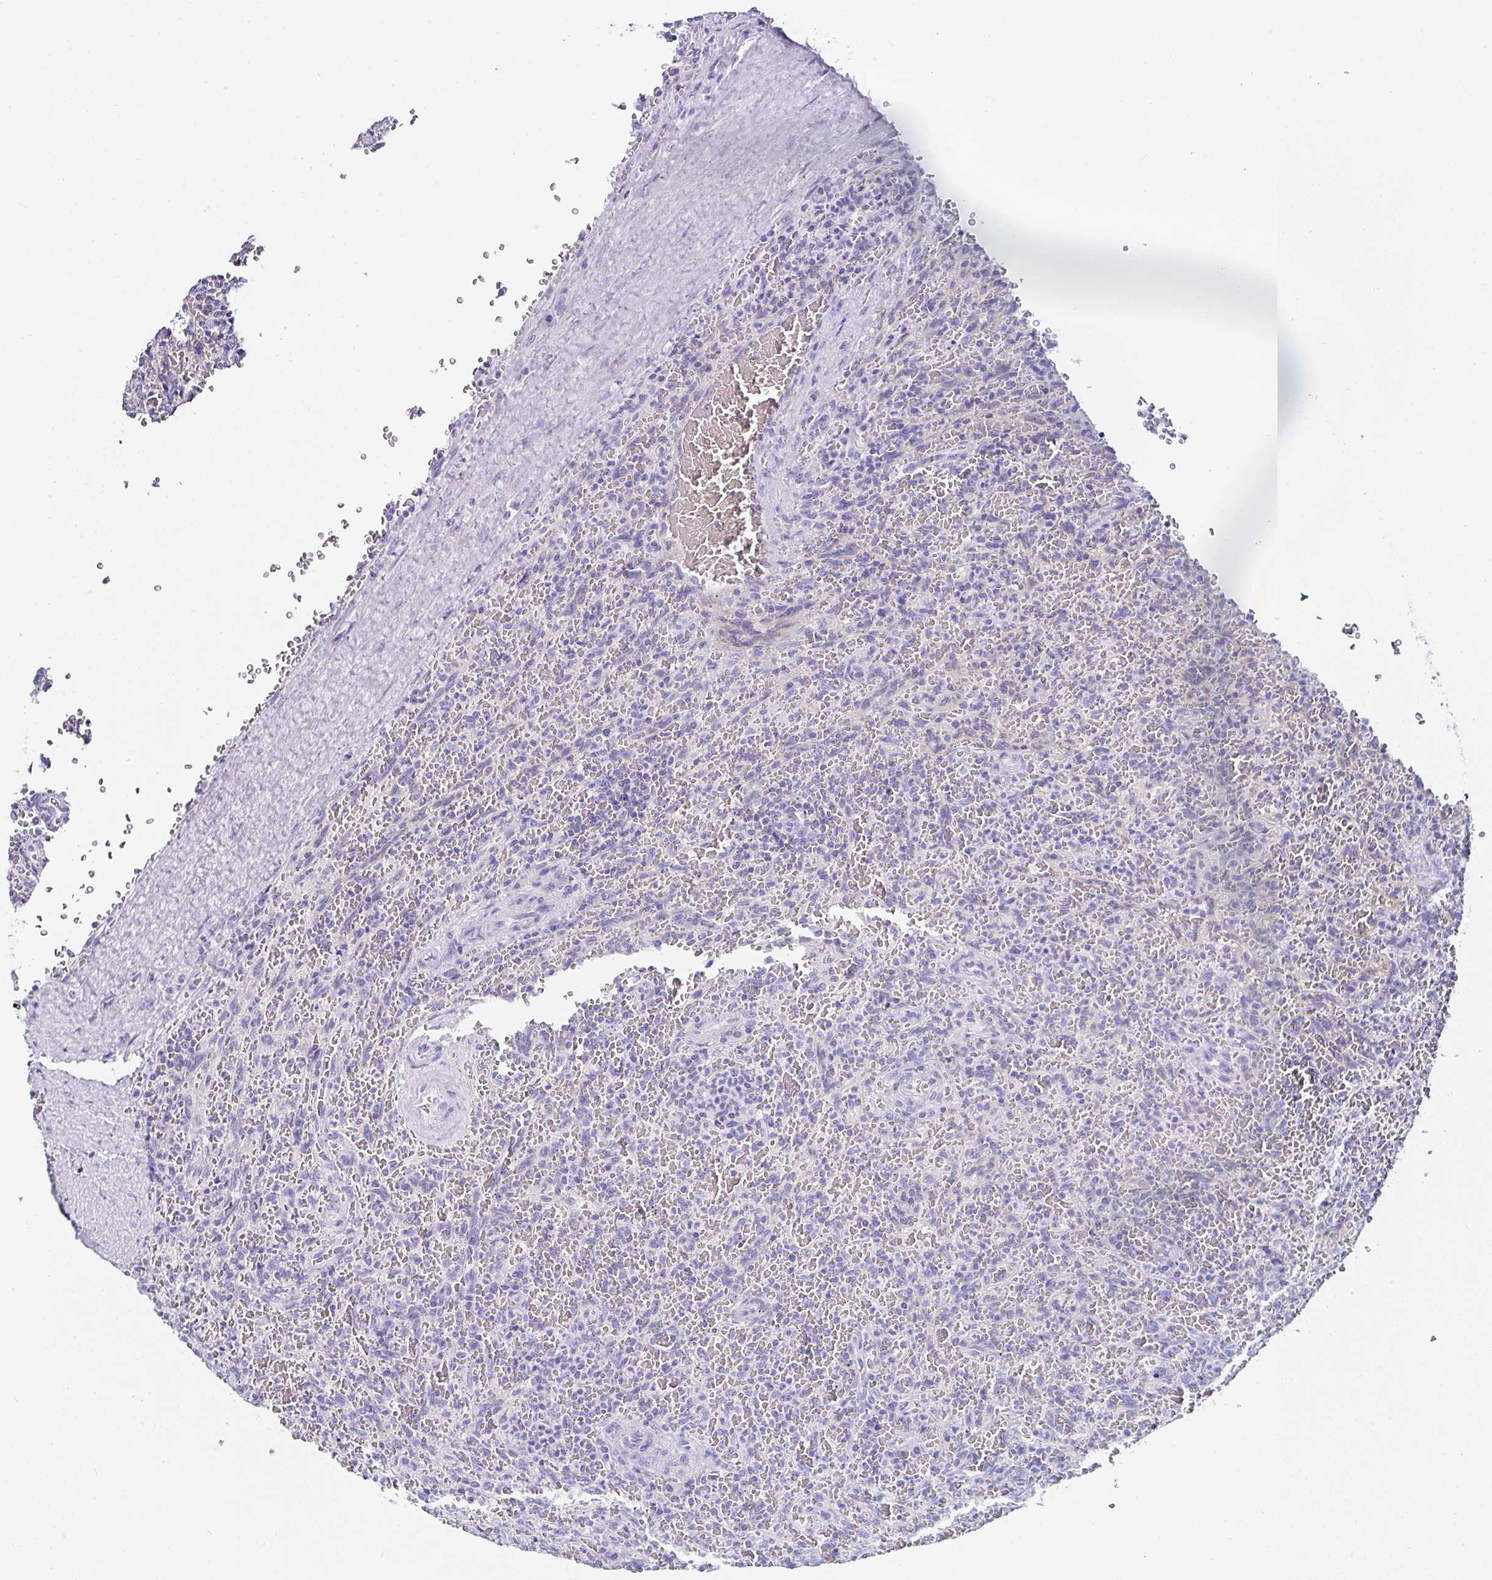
{"staining": {"intensity": "negative", "quantity": "none", "location": "none"}, "tissue": "lymphoma", "cell_type": "Tumor cells", "image_type": "cancer", "snomed": [{"axis": "morphology", "description": "Malignant lymphoma, non-Hodgkin's type, Low grade"}, {"axis": "topography", "description": "Spleen"}], "caption": "Image shows no protein positivity in tumor cells of lymphoma tissue. Nuclei are stained in blue.", "gene": "UGT3A1", "patient": {"sex": "female", "age": 64}}